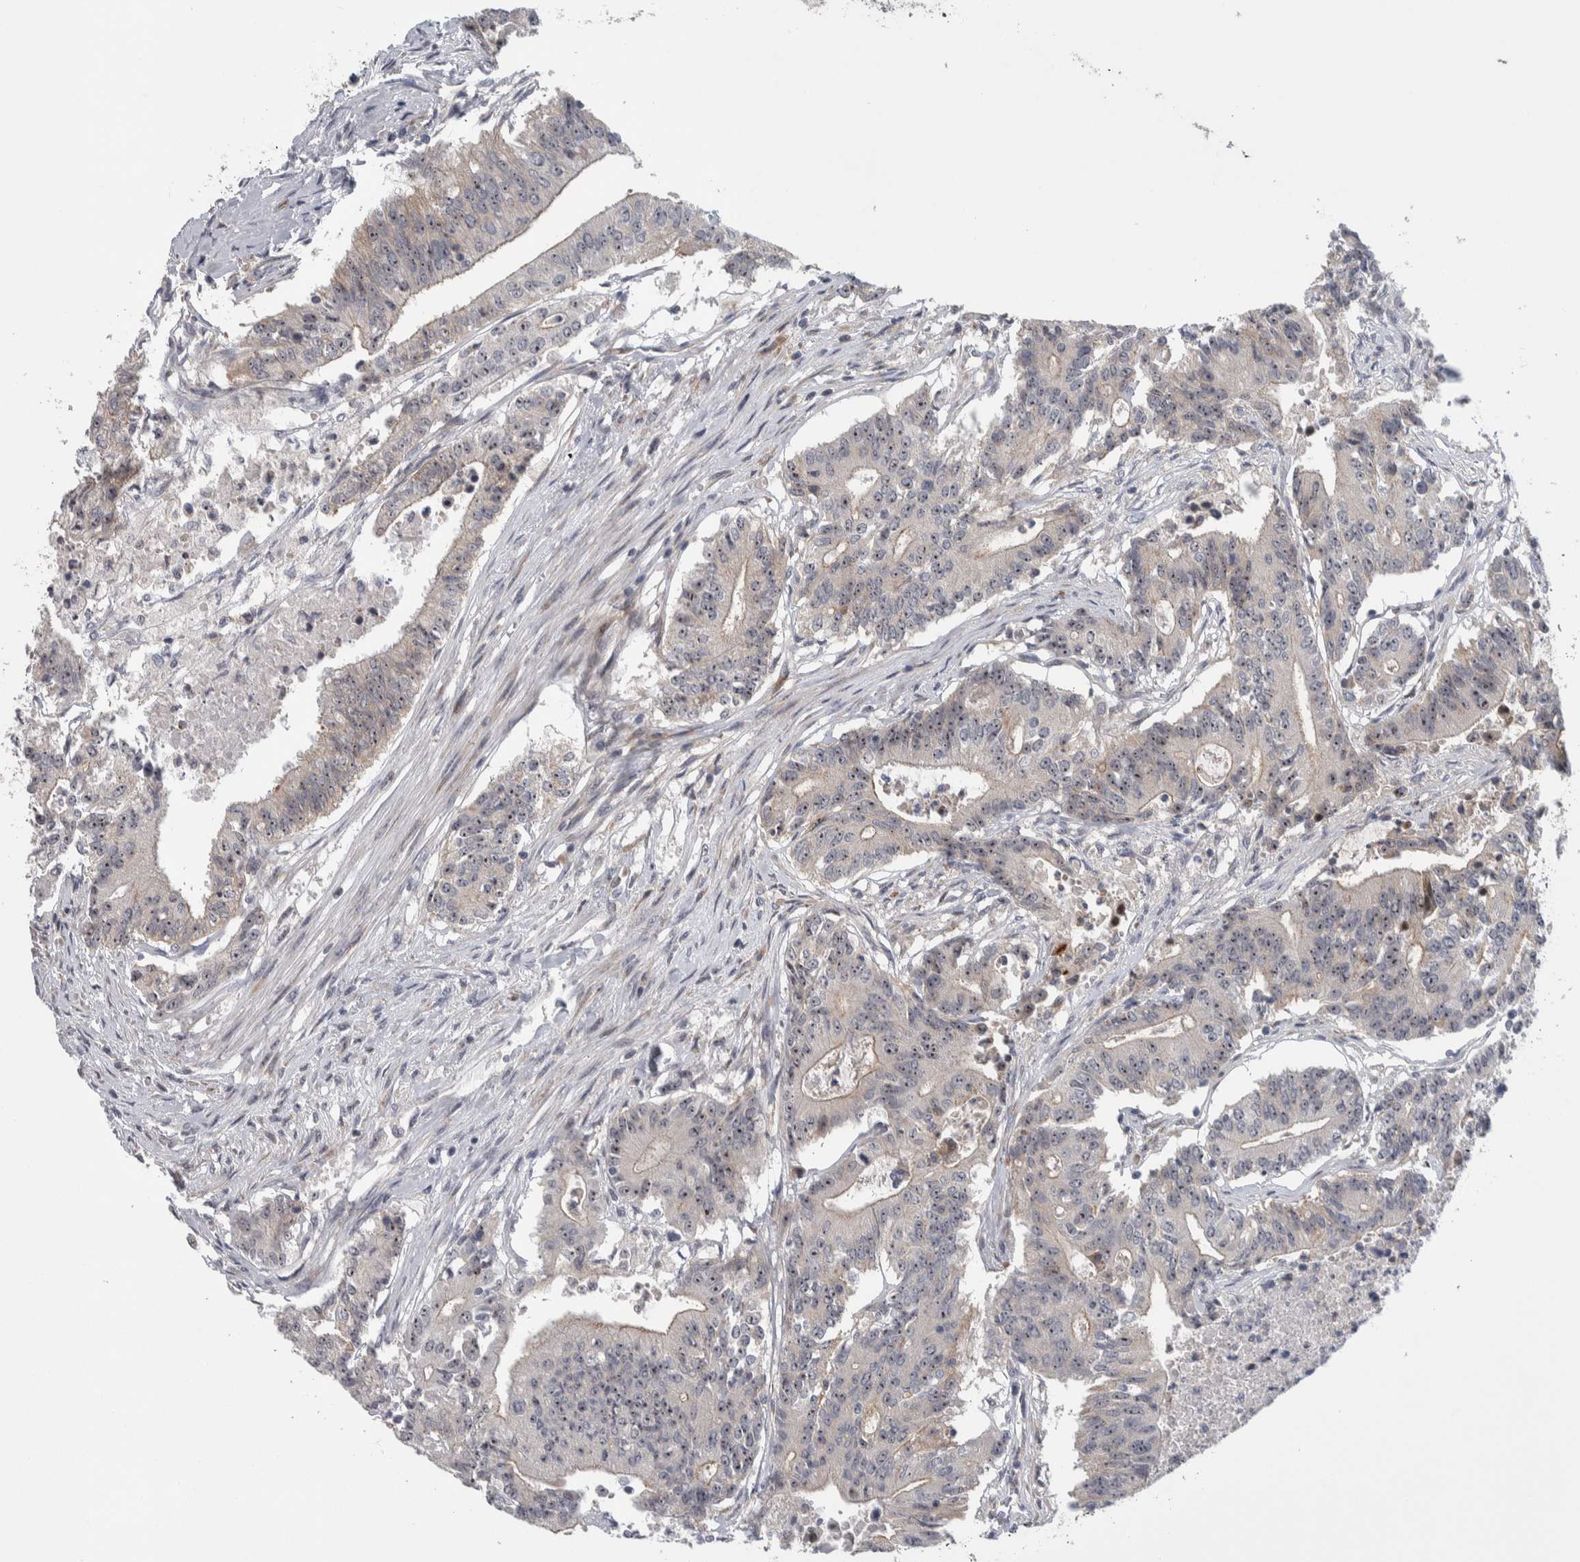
{"staining": {"intensity": "moderate", "quantity": ">75%", "location": "nuclear"}, "tissue": "colorectal cancer", "cell_type": "Tumor cells", "image_type": "cancer", "snomed": [{"axis": "morphology", "description": "Adenocarcinoma, NOS"}, {"axis": "topography", "description": "Colon"}], "caption": "Moderate nuclear expression for a protein is identified in approximately >75% of tumor cells of colorectal cancer using immunohistochemistry.", "gene": "PRRG4", "patient": {"sex": "female", "age": 77}}